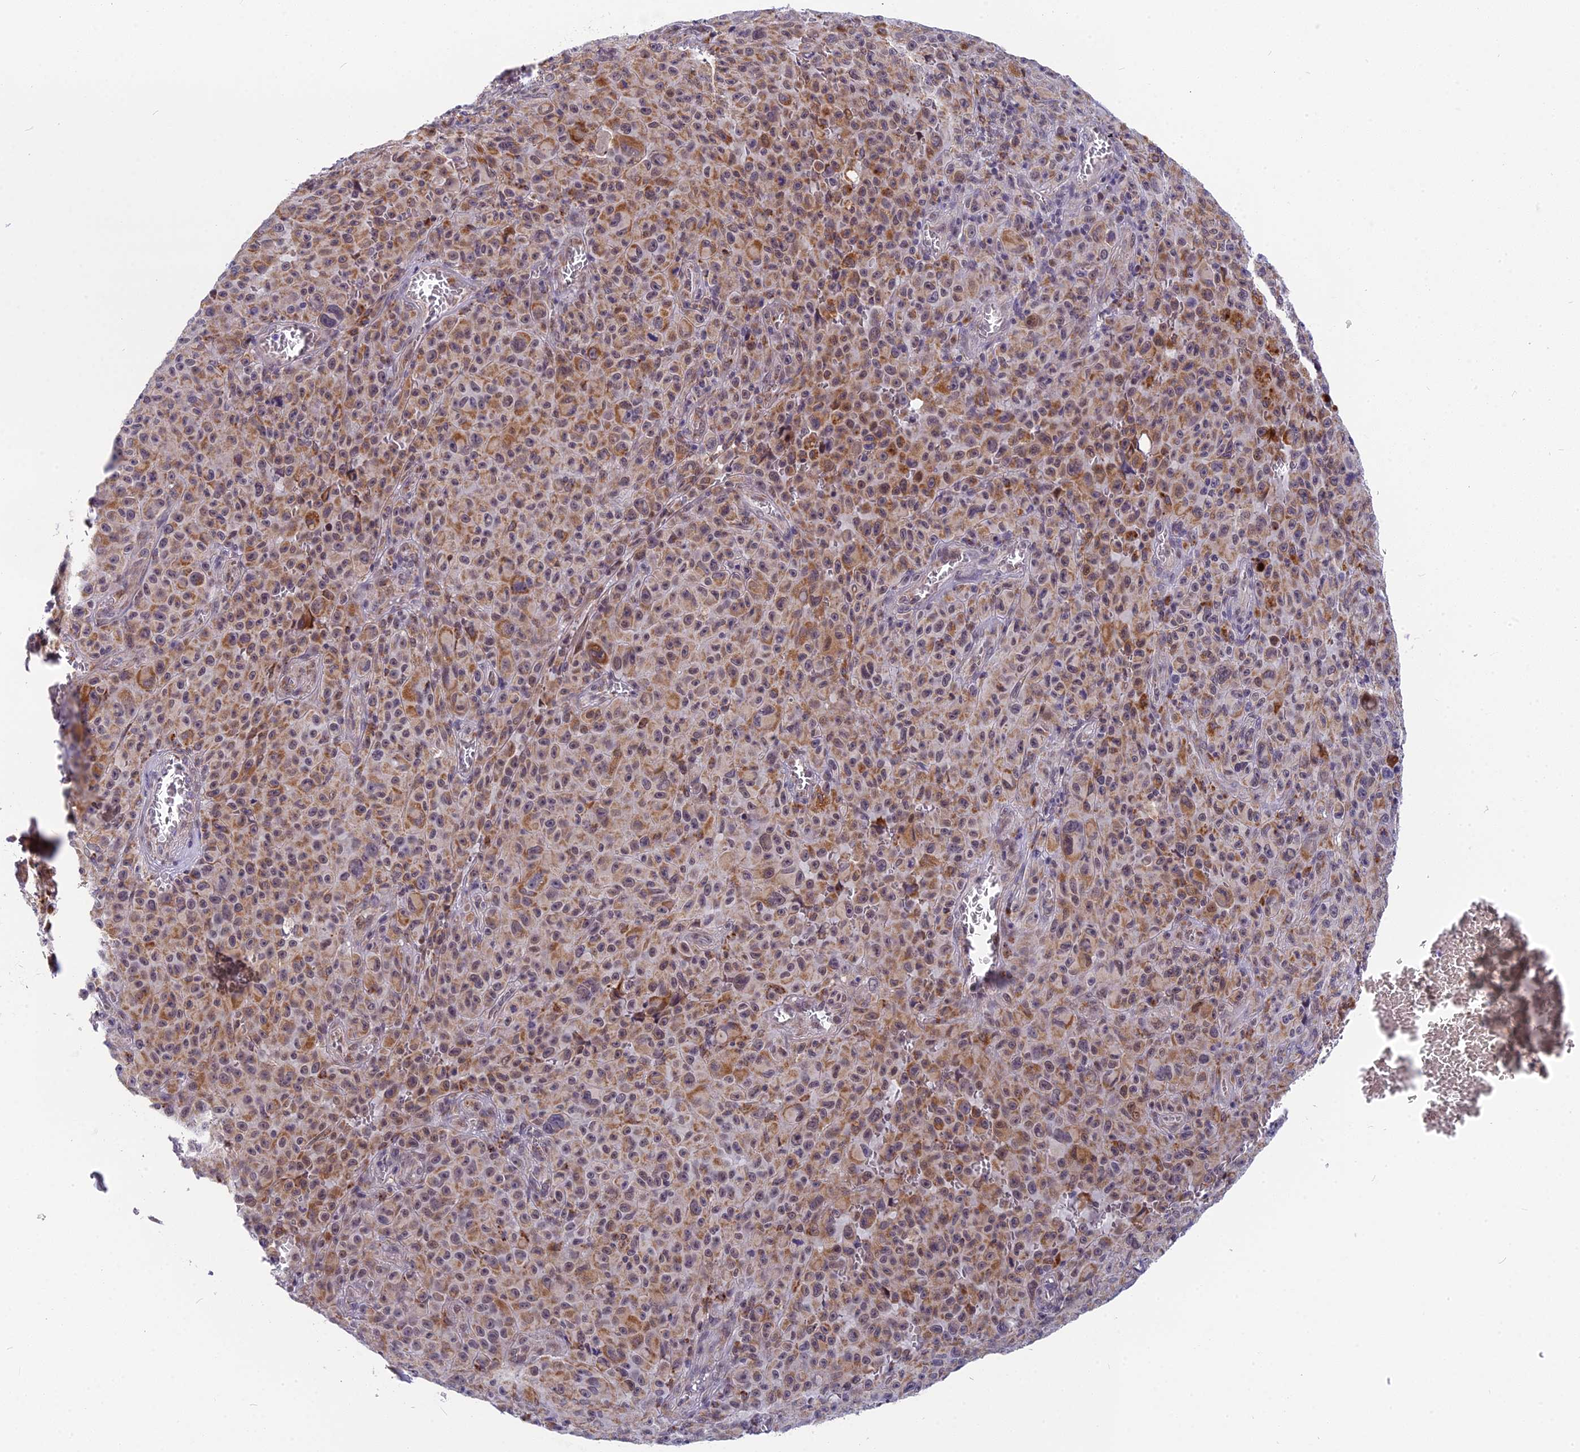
{"staining": {"intensity": "moderate", "quantity": "25%-75%", "location": "cytoplasmic/membranous"}, "tissue": "melanoma", "cell_type": "Tumor cells", "image_type": "cancer", "snomed": [{"axis": "morphology", "description": "Malignant melanoma, NOS"}, {"axis": "topography", "description": "Skin"}], "caption": "The image displays a brown stain indicating the presence of a protein in the cytoplasmic/membranous of tumor cells in malignant melanoma.", "gene": "CMC1", "patient": {"sex": "female", "age": 82}}